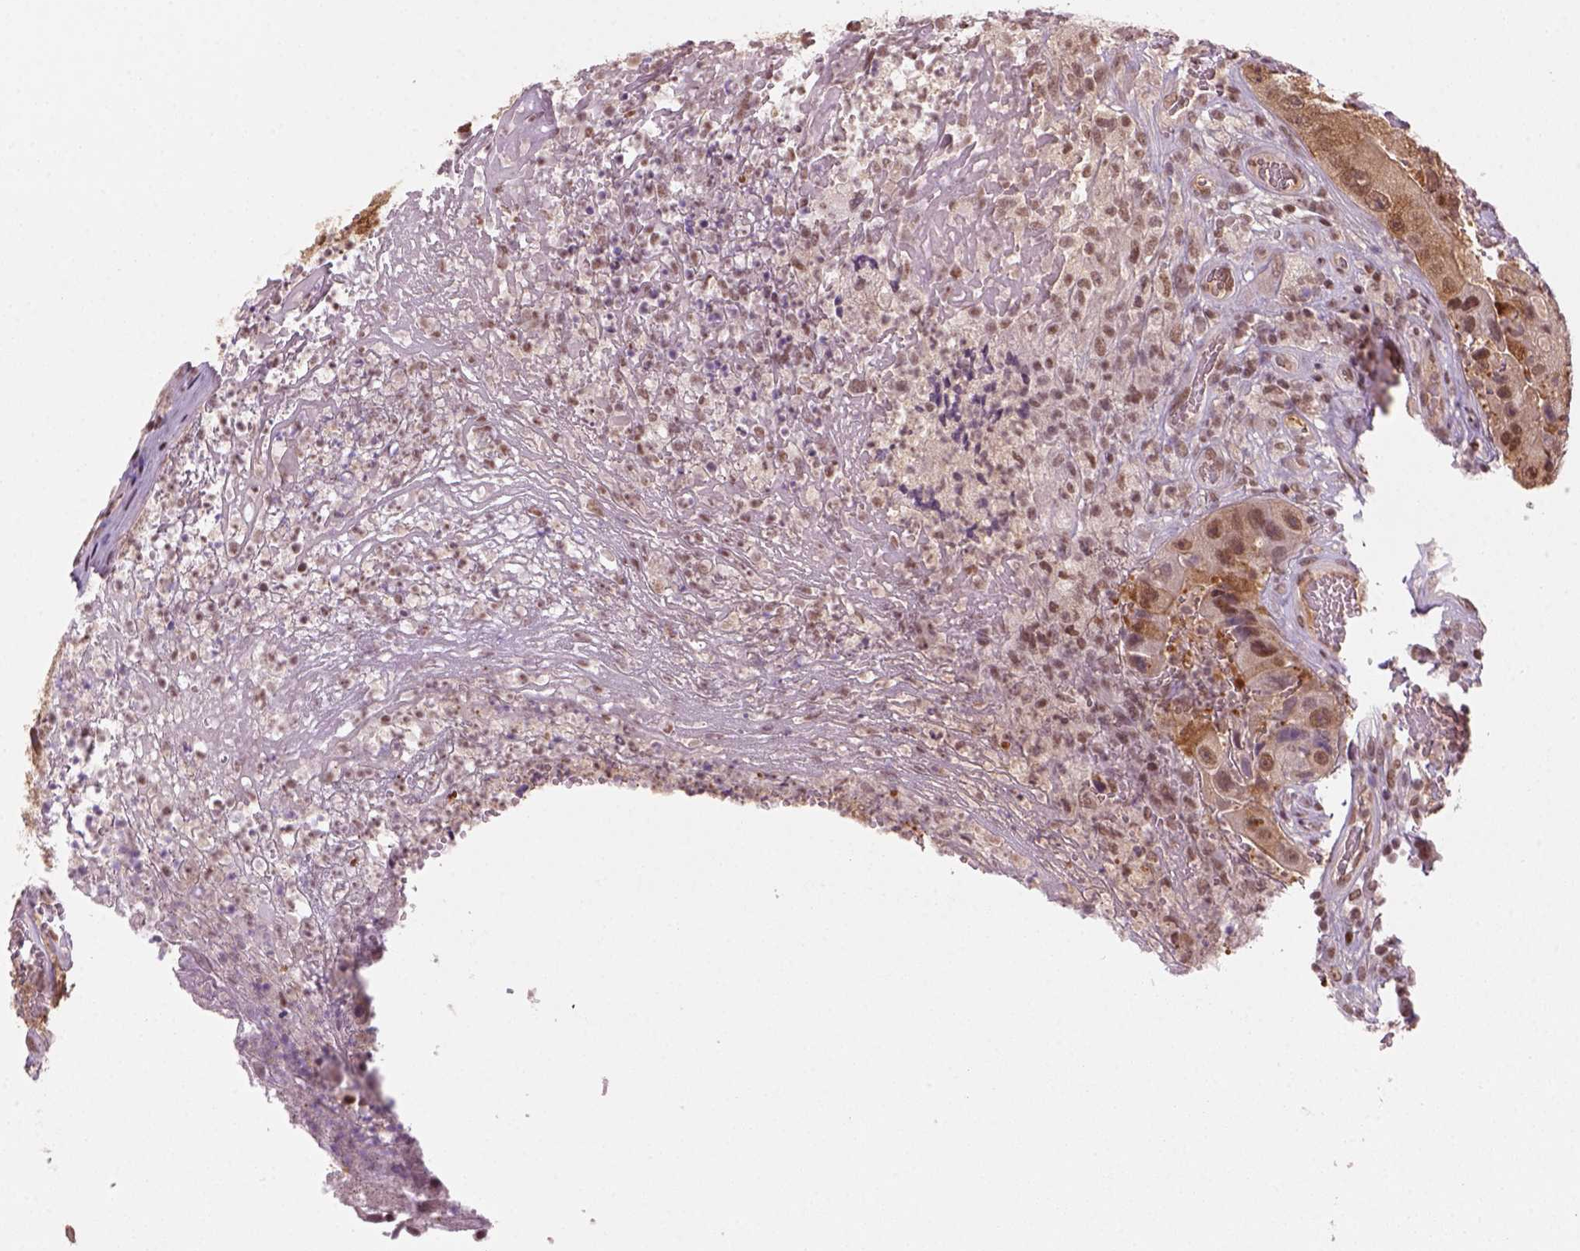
{"staining": {"intensity": "moderate", "quantity": ">75%", "location": "cytoplasmic/membranous,nuclear"}, "tissue": "colorectal cancer", "cell_type": "Tumor cells", "image_type": "cancer", "snomed": [{"axis": "morphology", "description": "Adenocarcinoma, NOS"}, {"axis": "topography", "description": "Colon"}], "caption": "Tumor cells show medium levels of moderate cytoplasmic/membranous and nuclear positivity in approximately >75% of cells in colorectal cancer (adenocarcinoma). (Brightfield microscopy of DAB IHC at high magnification).", "gene": "GOT1", "patient": {"sex": "female", "age": 86}}